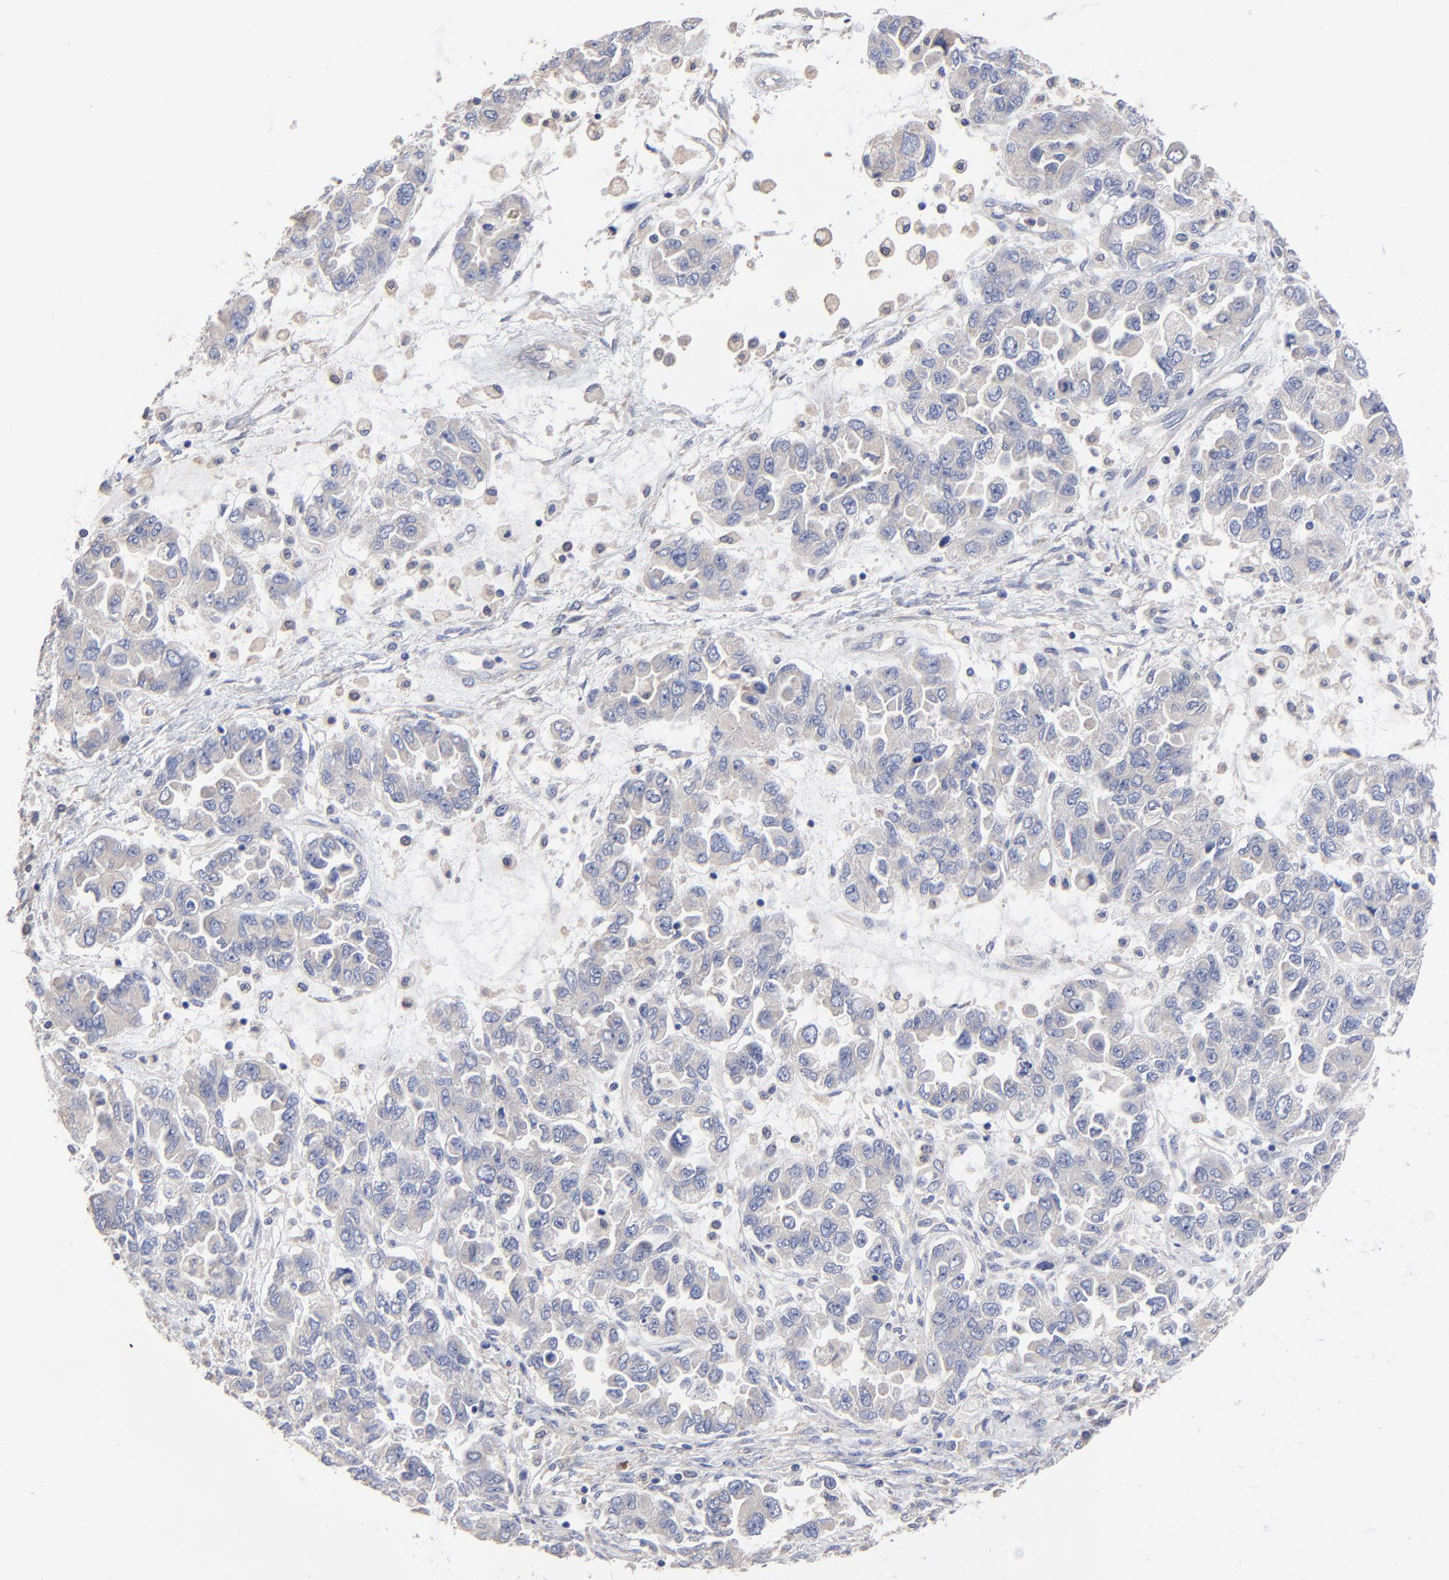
{"staining": {"intensity": "weak", "quantity": "25%-75%", "location": "cytoplasmic/membranous"}, "tissue": "ovarian cancer", "cell_type": "Tumor cells", "image_type": "cancer", "snomed": [{"axis": "morphology", "description": "Cystadenocarcinoma, serous, NOS"}, {"axis": "topography", "description": "Ovary"}], "caption": "Immunohistochemical staining of ovarian serous cystadenocarcinoma exhibits low levels of weak cytoplasmic/membranous expression in about 25%-75% of tumor cells.", "gene": "PPFIBP2", "patient": {"sex": "female", "age": 84}}